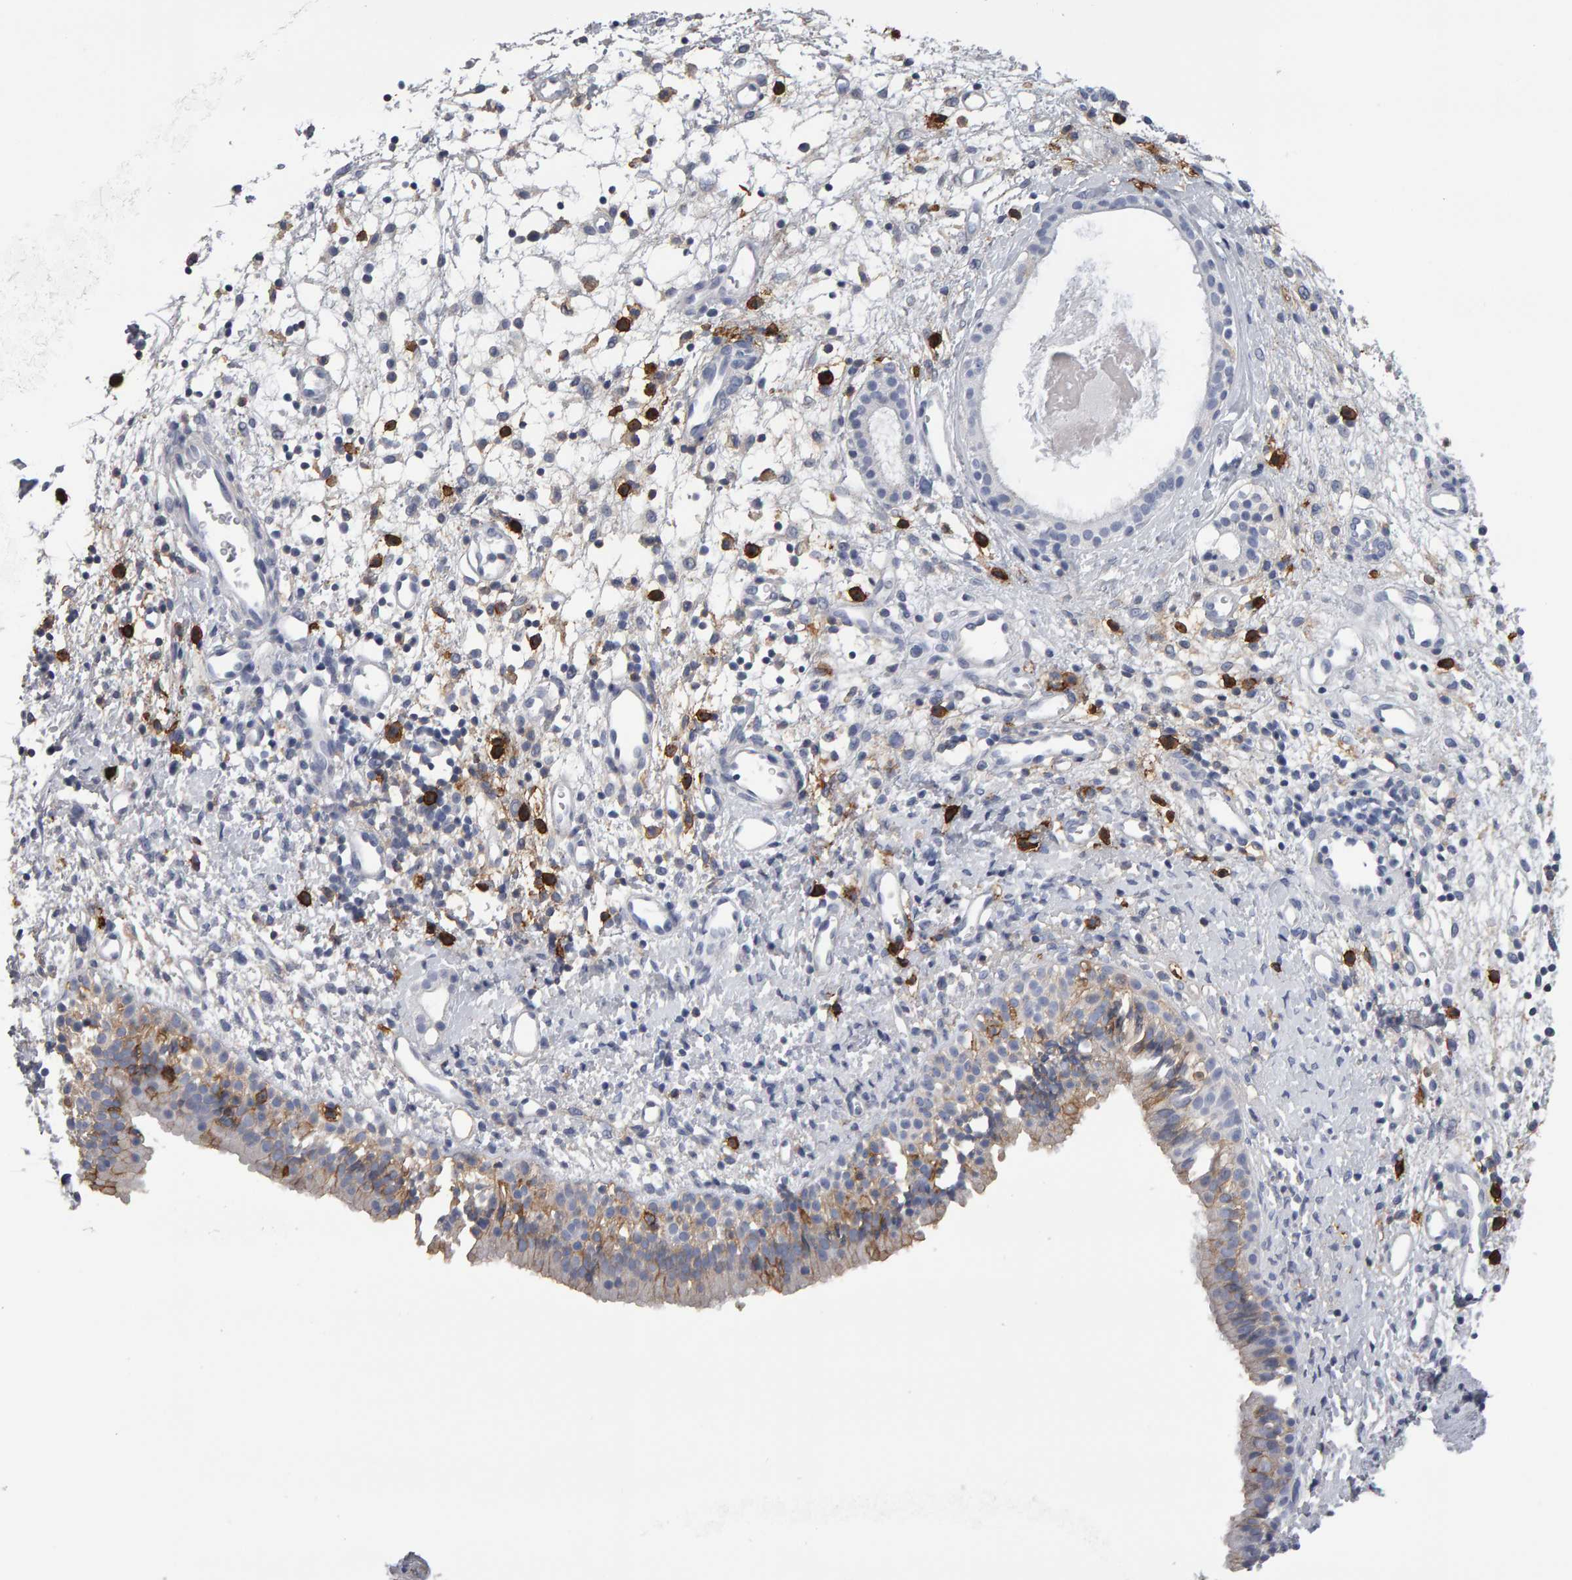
{"staining": {"intensity": "moderate", "quantity": "<25%", "location": "cytoplasmic/membranous"}, "tissue": "nasopharynx", "cell_type": "Respiratory epithelial cells", "image_type": "normal", "snomed": [{"axis": "morphology", "description": "Normal tissue, NOS"}, {"axis": "topography", "description": "Nasopharynx"}], "caption": "Protein expression analysis of normal nasopharynx displays moderate cytoplasmic/membranous staining in approximately <25% of respiratory epithelial cells.", "gene": "CD38", "patient": {"sex": "male", "age": 22}}